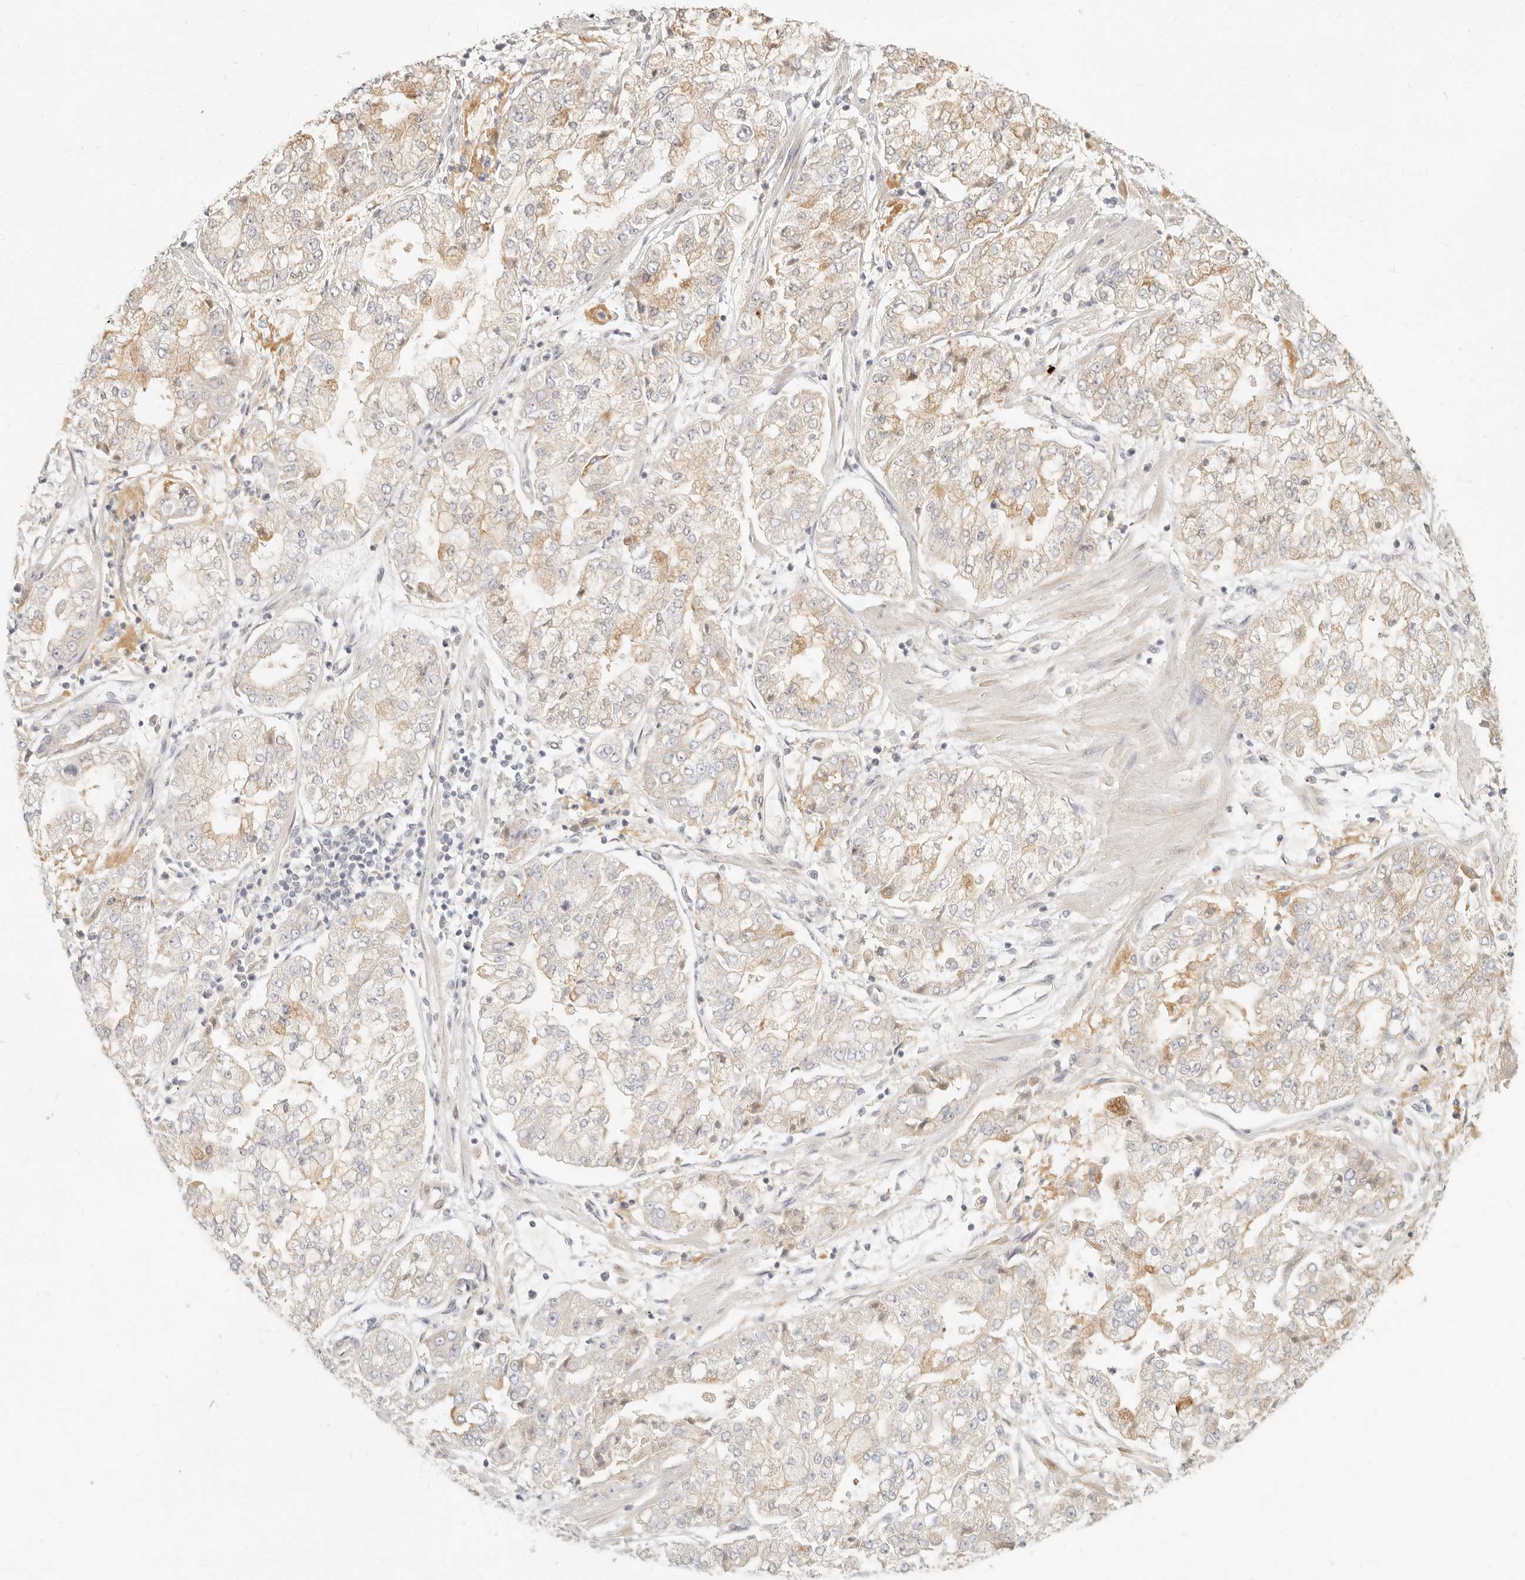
{"staining": {"intensity": "moderate", "quantity": "<25%", "location": "cytoplasmic/membranous"}, "tissue": "stomach cancer", "cell_type": "Tumor cells", "image_type": "cancer", "snomed": [{"axis": "morphology", "description": "Adenocarcinoma, NOS"}, {"axis": "topography", "description": "Stomach"}], "caption": "Protein staining displays moderate cytoplasmic/membranous positivity in approximately <25% of tumor cells in stomach cancer (adenocarcinoma).", "gene": "PABPC4", "patient": {"sex": "male", "age": 76}}